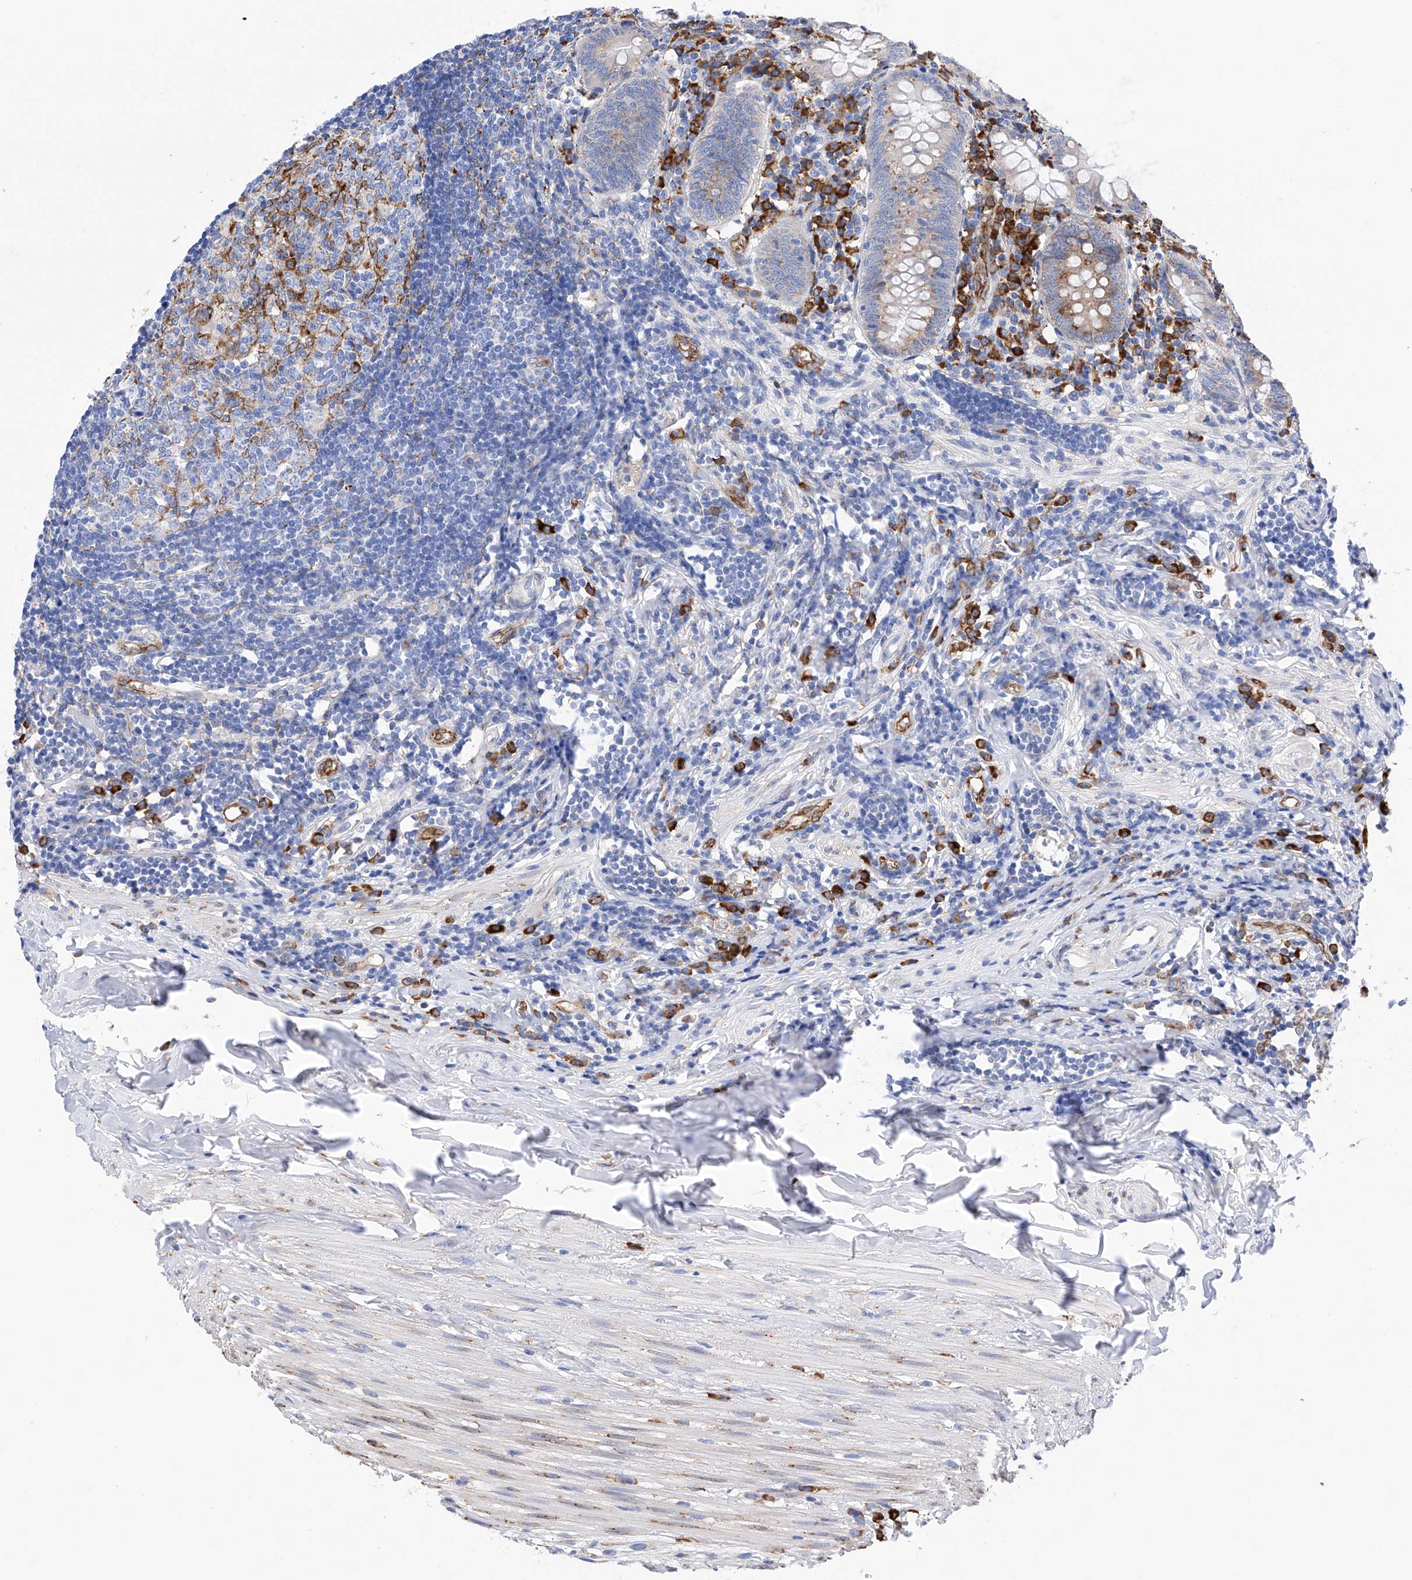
{"staining": {"intensity": "moderate", "quantity": "<25%", "location": "cytoplasmic/membranous"}, "tissue": "appendix", "cell_type": "Glandular cells", "image_type": "normal", "snomed": [{"axis": "morphology", "description": "Normal tissue, NOS"}, {"axis": "topography", "description": "Appendix"}], "caption": "The image displays immunohistochemical staining of unremarkable appendix. There is moderate cytoplasmic/membranous staining is seen in about <25% of glandular cells. Nuclei are stained in blue.", "gene": "PDIA5", "patient": {"sex": "female", "age": 54}}